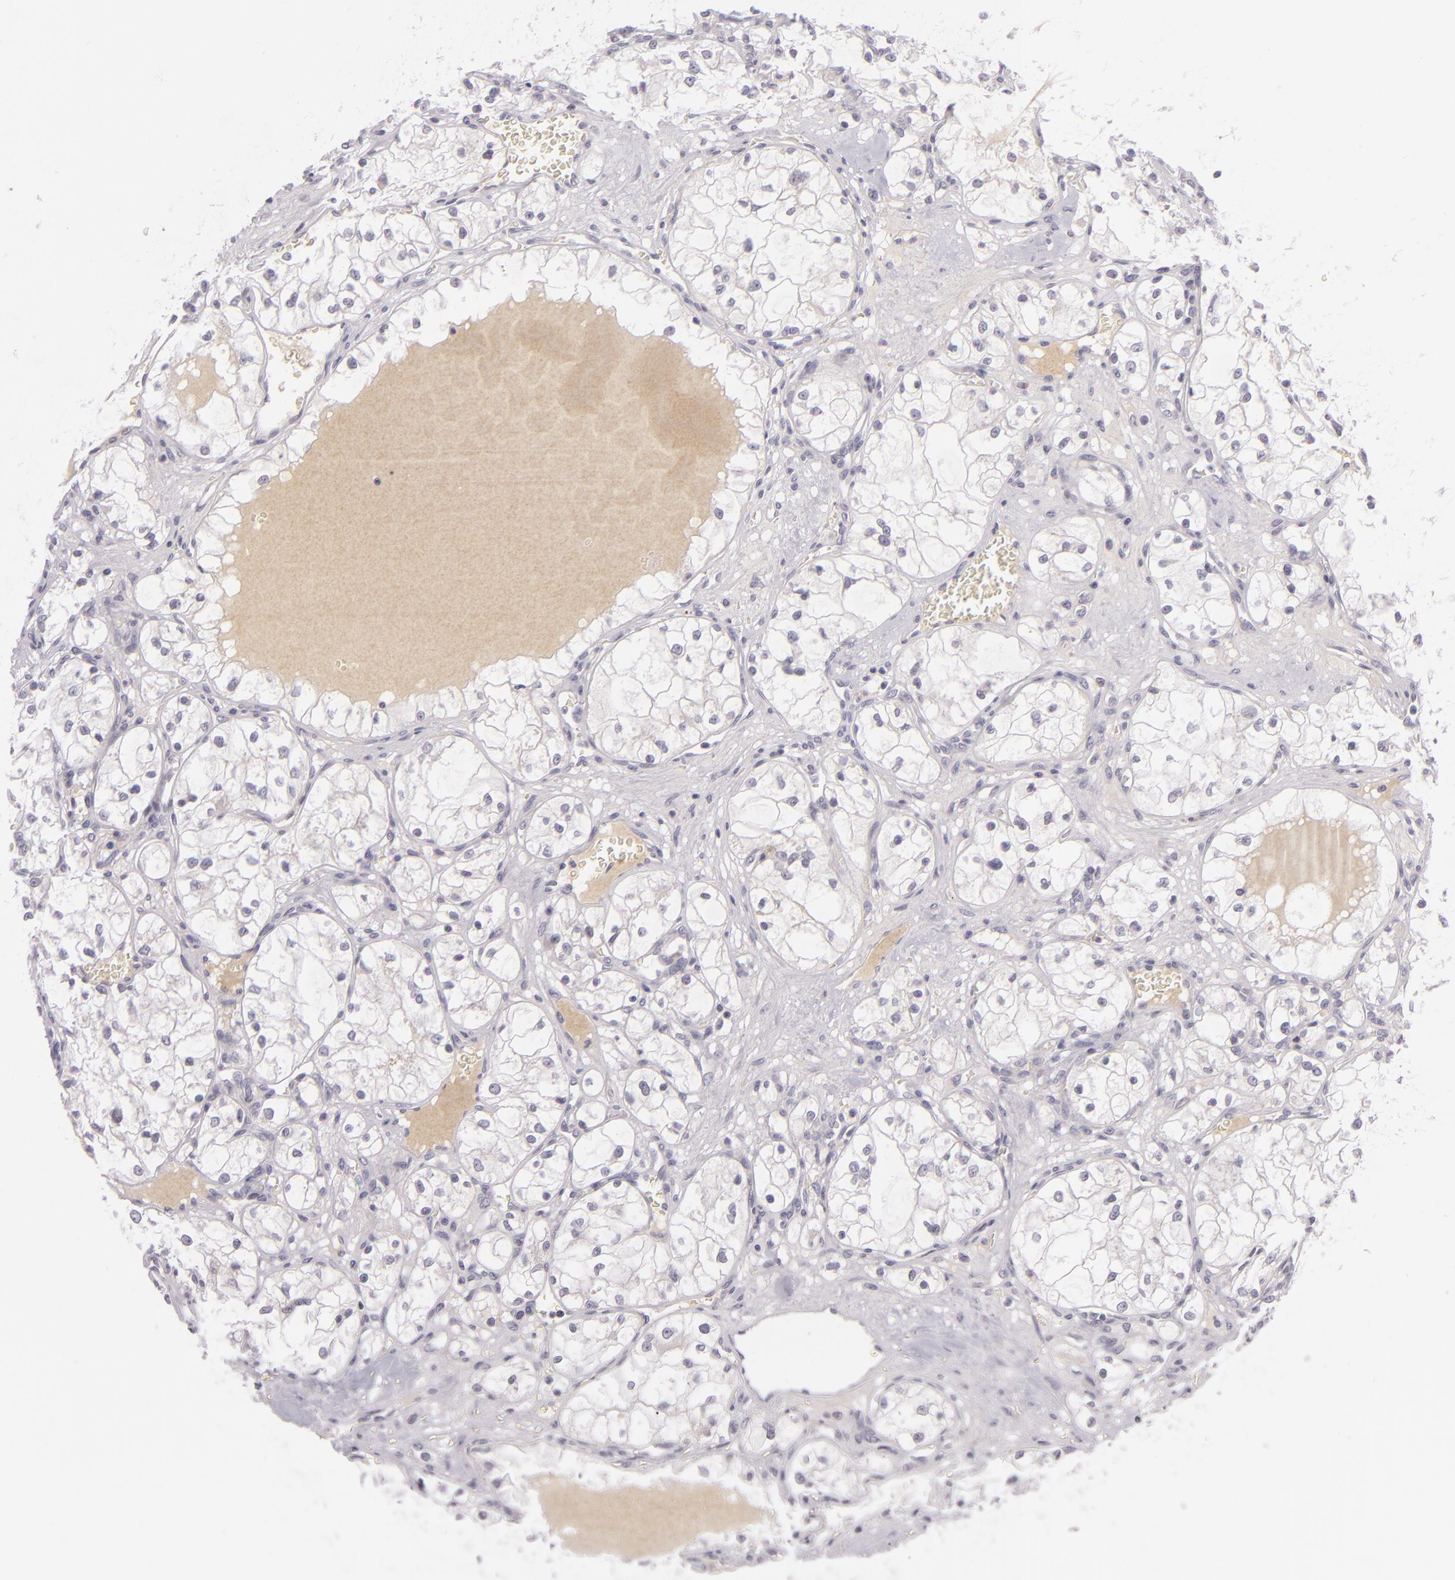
{"staining": {"intensity": "negative", "quantity": "none", "location": "none"}, "tissue": "renal cancer", "cell_type": "Tumor cells", "image_type": "cancer", "snomed": [{"axis": "morphology", "description": "Adenocarcinoma, NOS"}, {"axis": "topography", "description": "Kidney"}], "caption": "High power microscopy histopathology image of an immunohistochemistry (IHC) photomicrograph of renal cancer (adenocarcinoma), revealing no significant staining in tumor cells. The staining was performed using DAB (3,3'-diaminobenzidine) to visualize the protein expression in brown, while the nuclei were stained in blue with hematoxylin (Magnification: 20x).", "gene": "DAG1", "patient": {"sex": "male", "age": 61}}